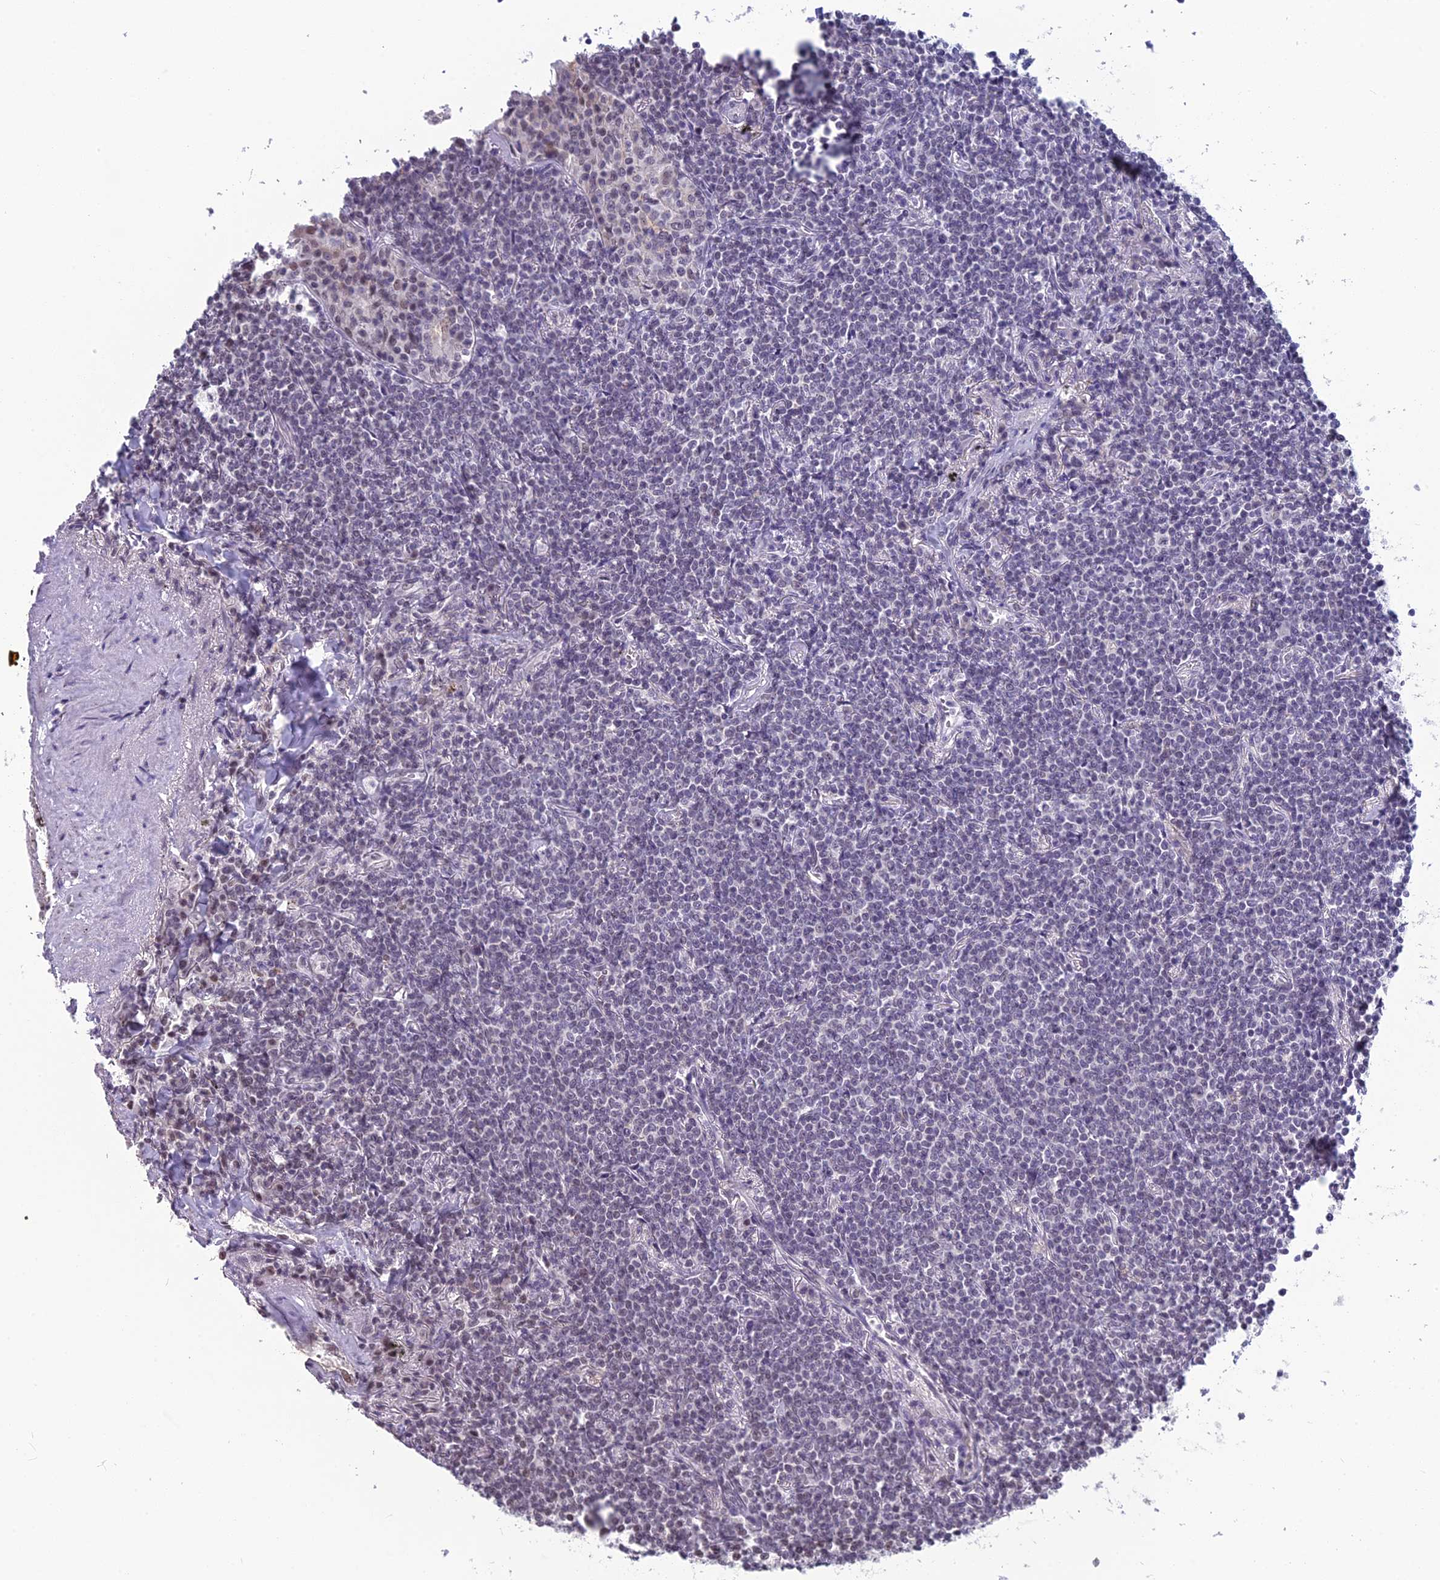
{"staining": {"intensity": "weak", "quantity": "<25%", "location": "nuclear"}, "tissue": "lymphoma", "cell_type": "Tumor cells", "image_type": "cancer", "snomed": [{"axis": "morphology", "description": "Malignant lymphoma, non-Hodgkin's type, Low grade"}, {"axis": "topography", "description": "Lung"}], "caption": "Immunohistochemistry (IHC) micrograph of neoplastic tissue: human malignant lymphoma, non-Hodgkin's type (low-grade) stained with DAB (3,3'-diaminobenzidine) reveals no significant protein expression in tumor cells. The staining was performed using DAB (3,3'-diaminobenzidine) to visualize the protein expression in brown, while the nuclei were stained in blue with hematoxylin (Magnification: 20x).", "gene": "MT-CO3", "patient": {"sex": "female", "age": 71}}